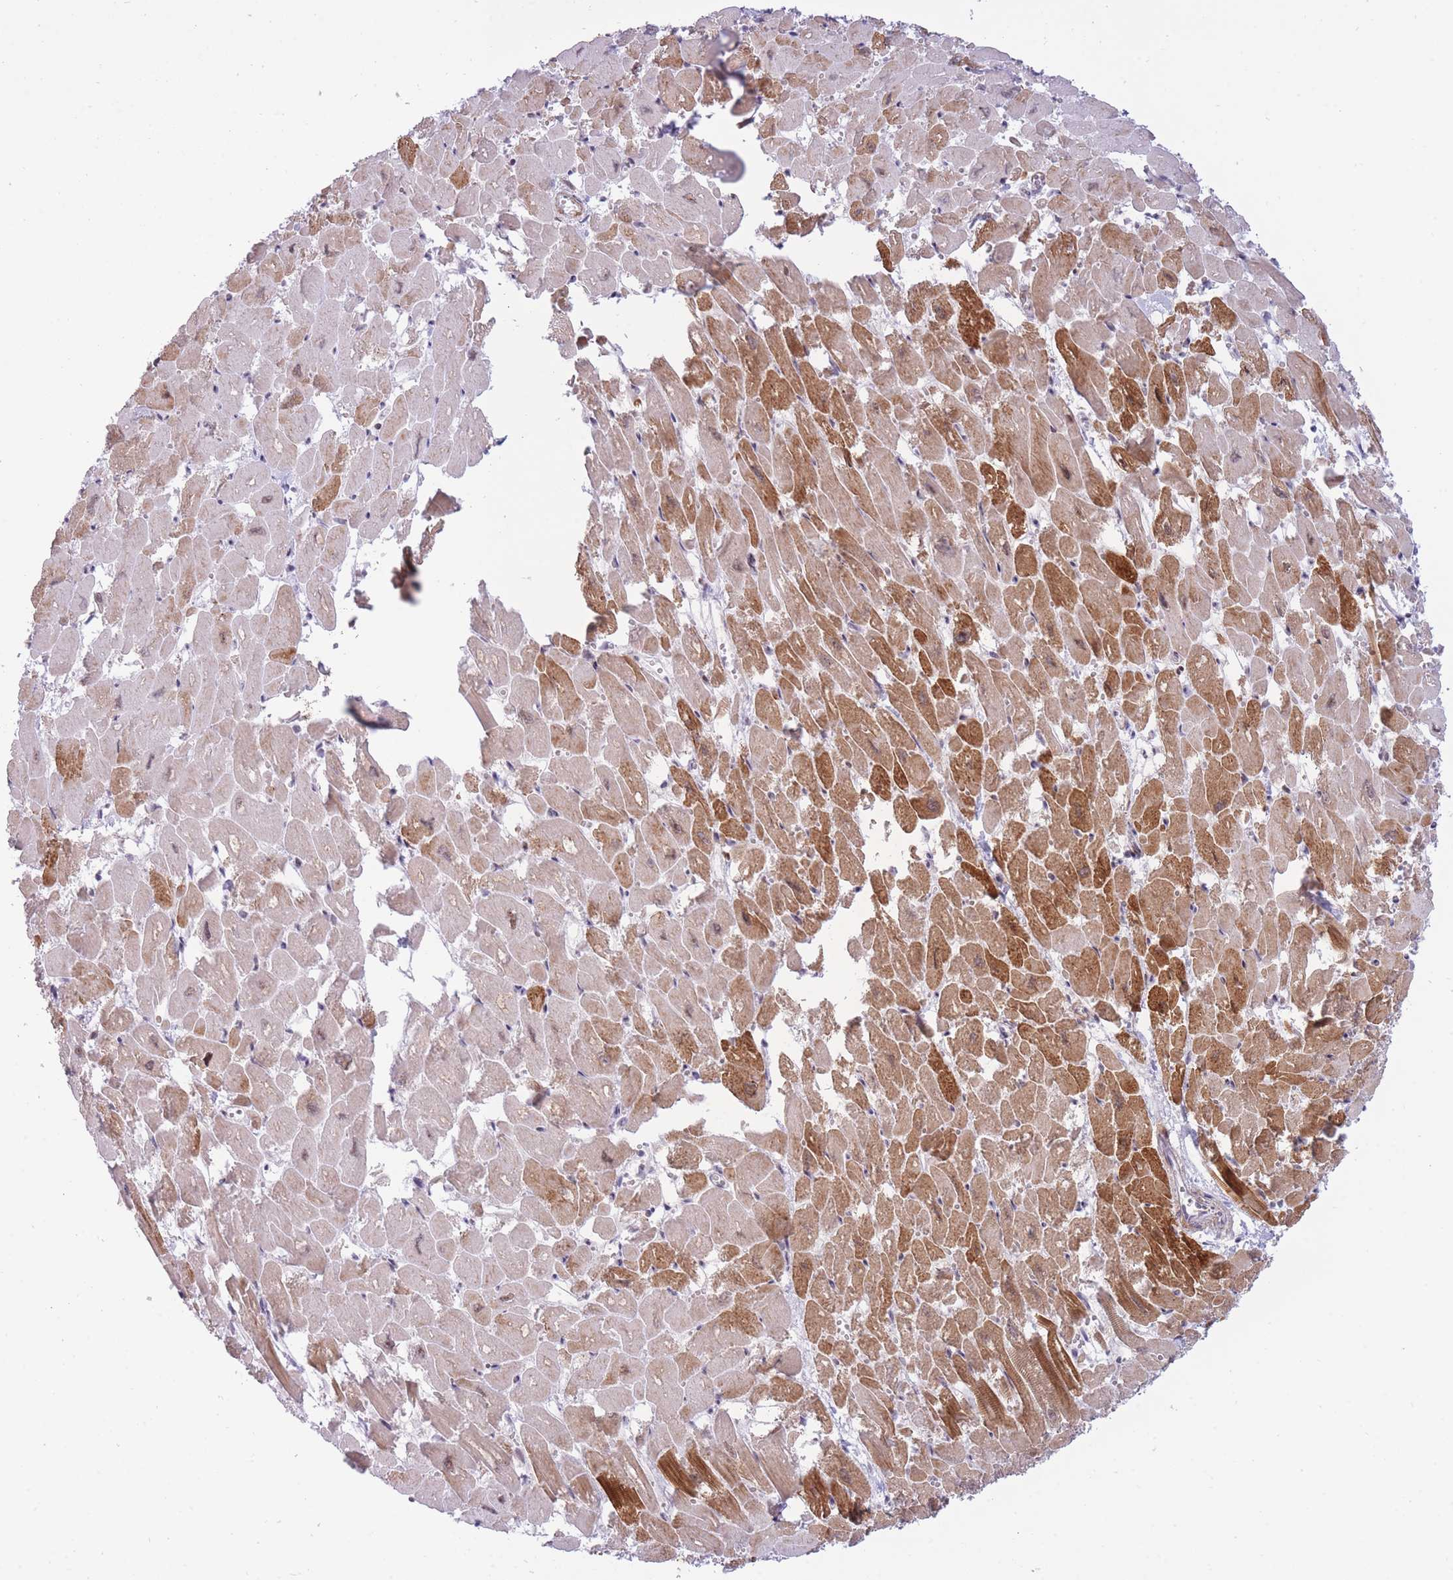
{"staining": {"intensity": "strong", "quantity": "25%-75%", "location": "cytoplasmic/membranous"}, "tissue": "heart muscle", "cell_type": "Cardiomyocytes", "image_type": "normal", "snomed": [{"axis": "morphology", "description": "Normal tissue, NOS"}, {"axis": "topography", "description": "Heart"}], "caption": "This micrograph displays normal heart muscle stained with immunohistochemistry to label a protein in brown. The cytoplasmic/membranous of cardiomyocytes show strong positivity for the protein. Nuclei are counter-stained blue.", "gene": "CYP2B6", "patient": {"sex": "male", "age": 54}}